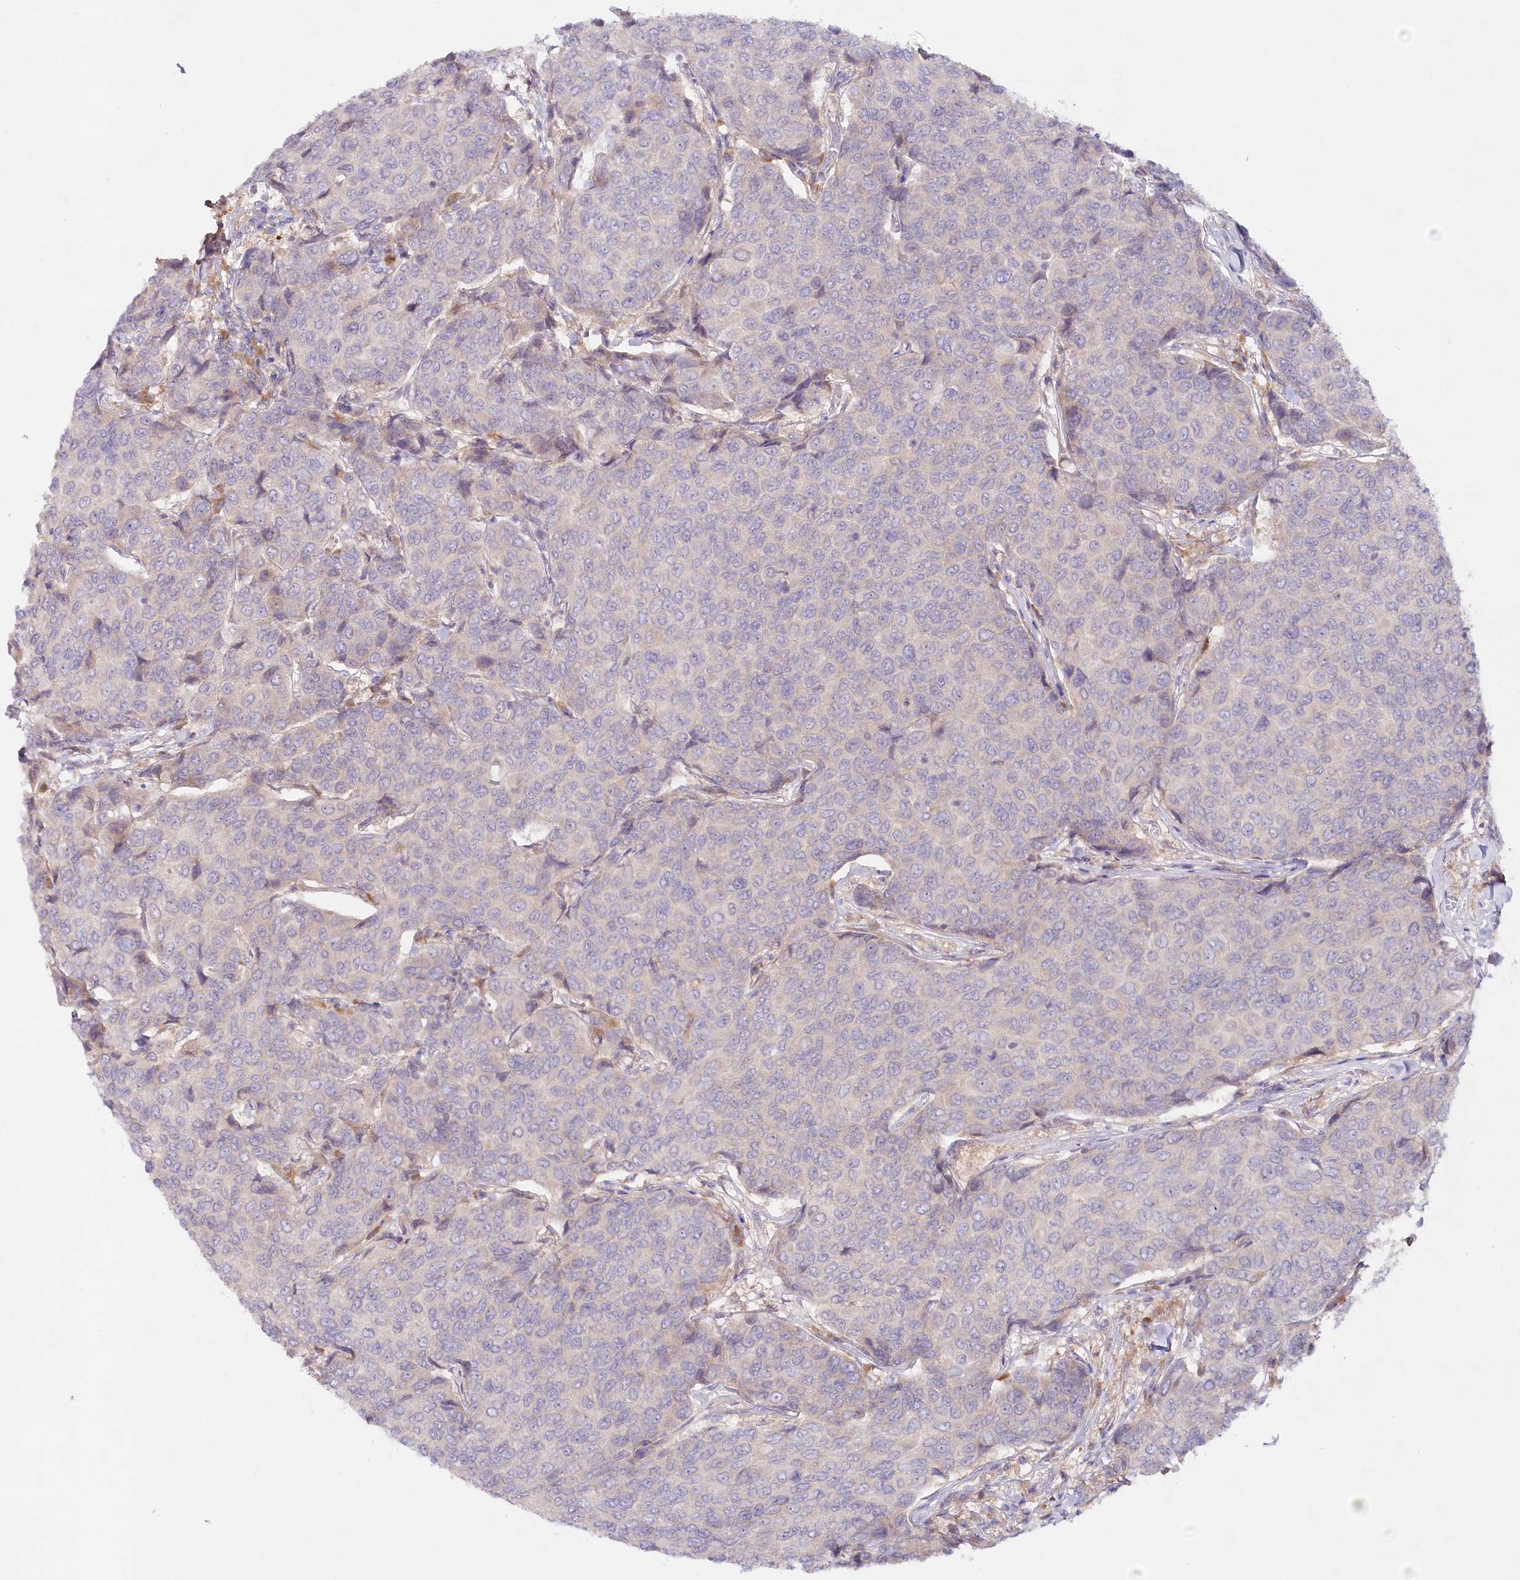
{"staining": {"intensity": "negative", "quantity": "none", "location": "none"}, "tissue": "breast cancer", "cell_type": "Tumor cells", "image_type": "cancer", "snomed": [{"axis": "morphology", "description": "Duct carcinoma"}, {"axis": "topography", "description": "Breast"}], "caption": "IHC micrograph of neoplastic tissue: human breast intraductal carcinoma stained with DAB demonstrates no significant protein positivity in tumor cells.", "gene": "TNIP1", "patient": {"sex": "female", "age": 55}}